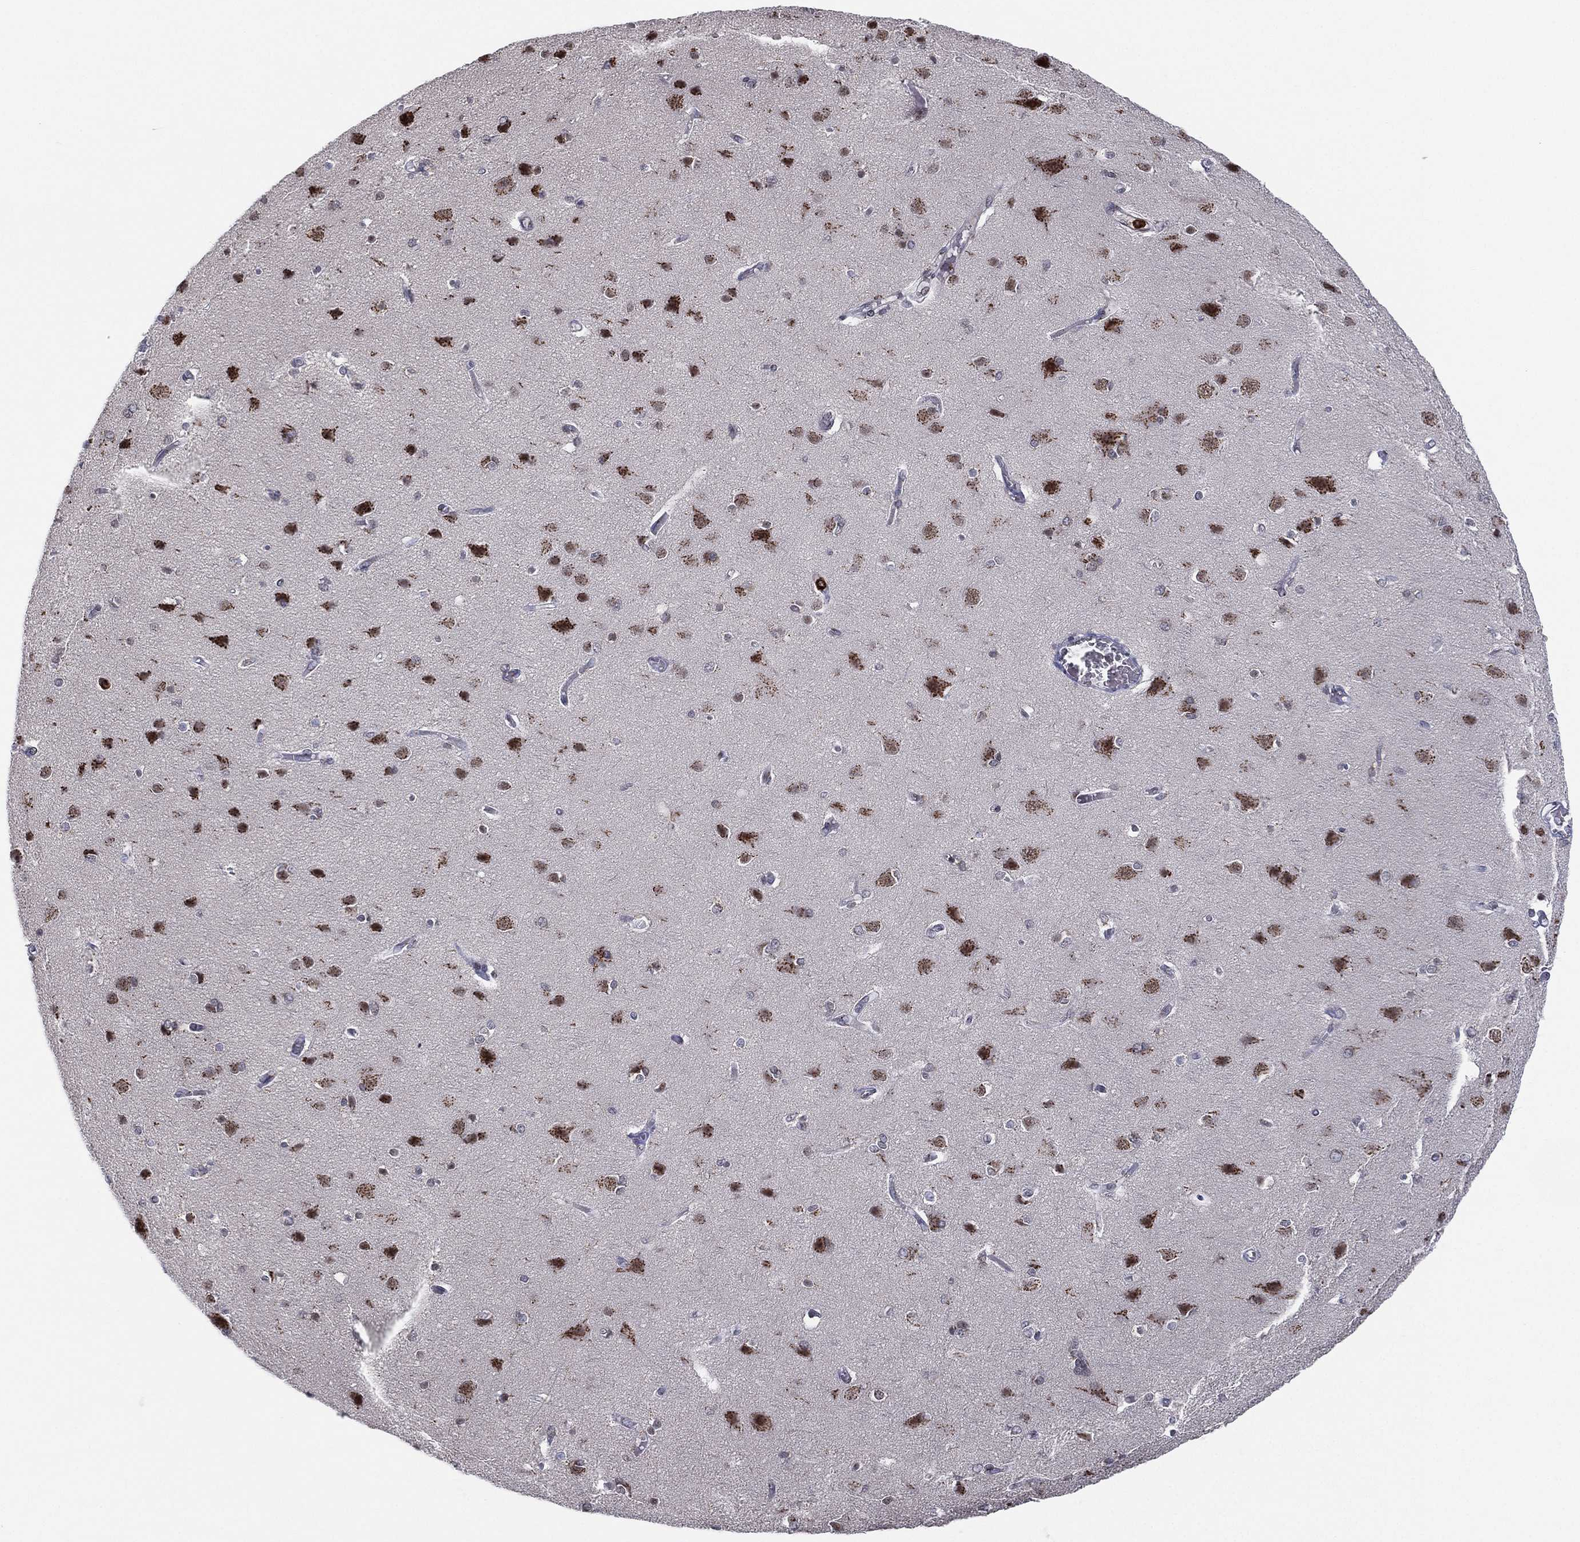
{"staining": {"intensity": "negative", "quantity": "none", "location": "none"}, "tissue": "cerebral cortex", "cell_type": "Endothelial cells", "image_type": "normal", "snomed": [{"axis": "morphology", "description": "Normal tissue, NOS"}, {"axis": "topography", "description": "Cerebral cortex"}], "caption": "Immunohistochemistry histopathology image of benign cerebral cortex stained for a protein (brown), which demonstrates no expression in endothelial cells.", "gene": "CD177", "patient": {"sex": "male", "age": 37}}